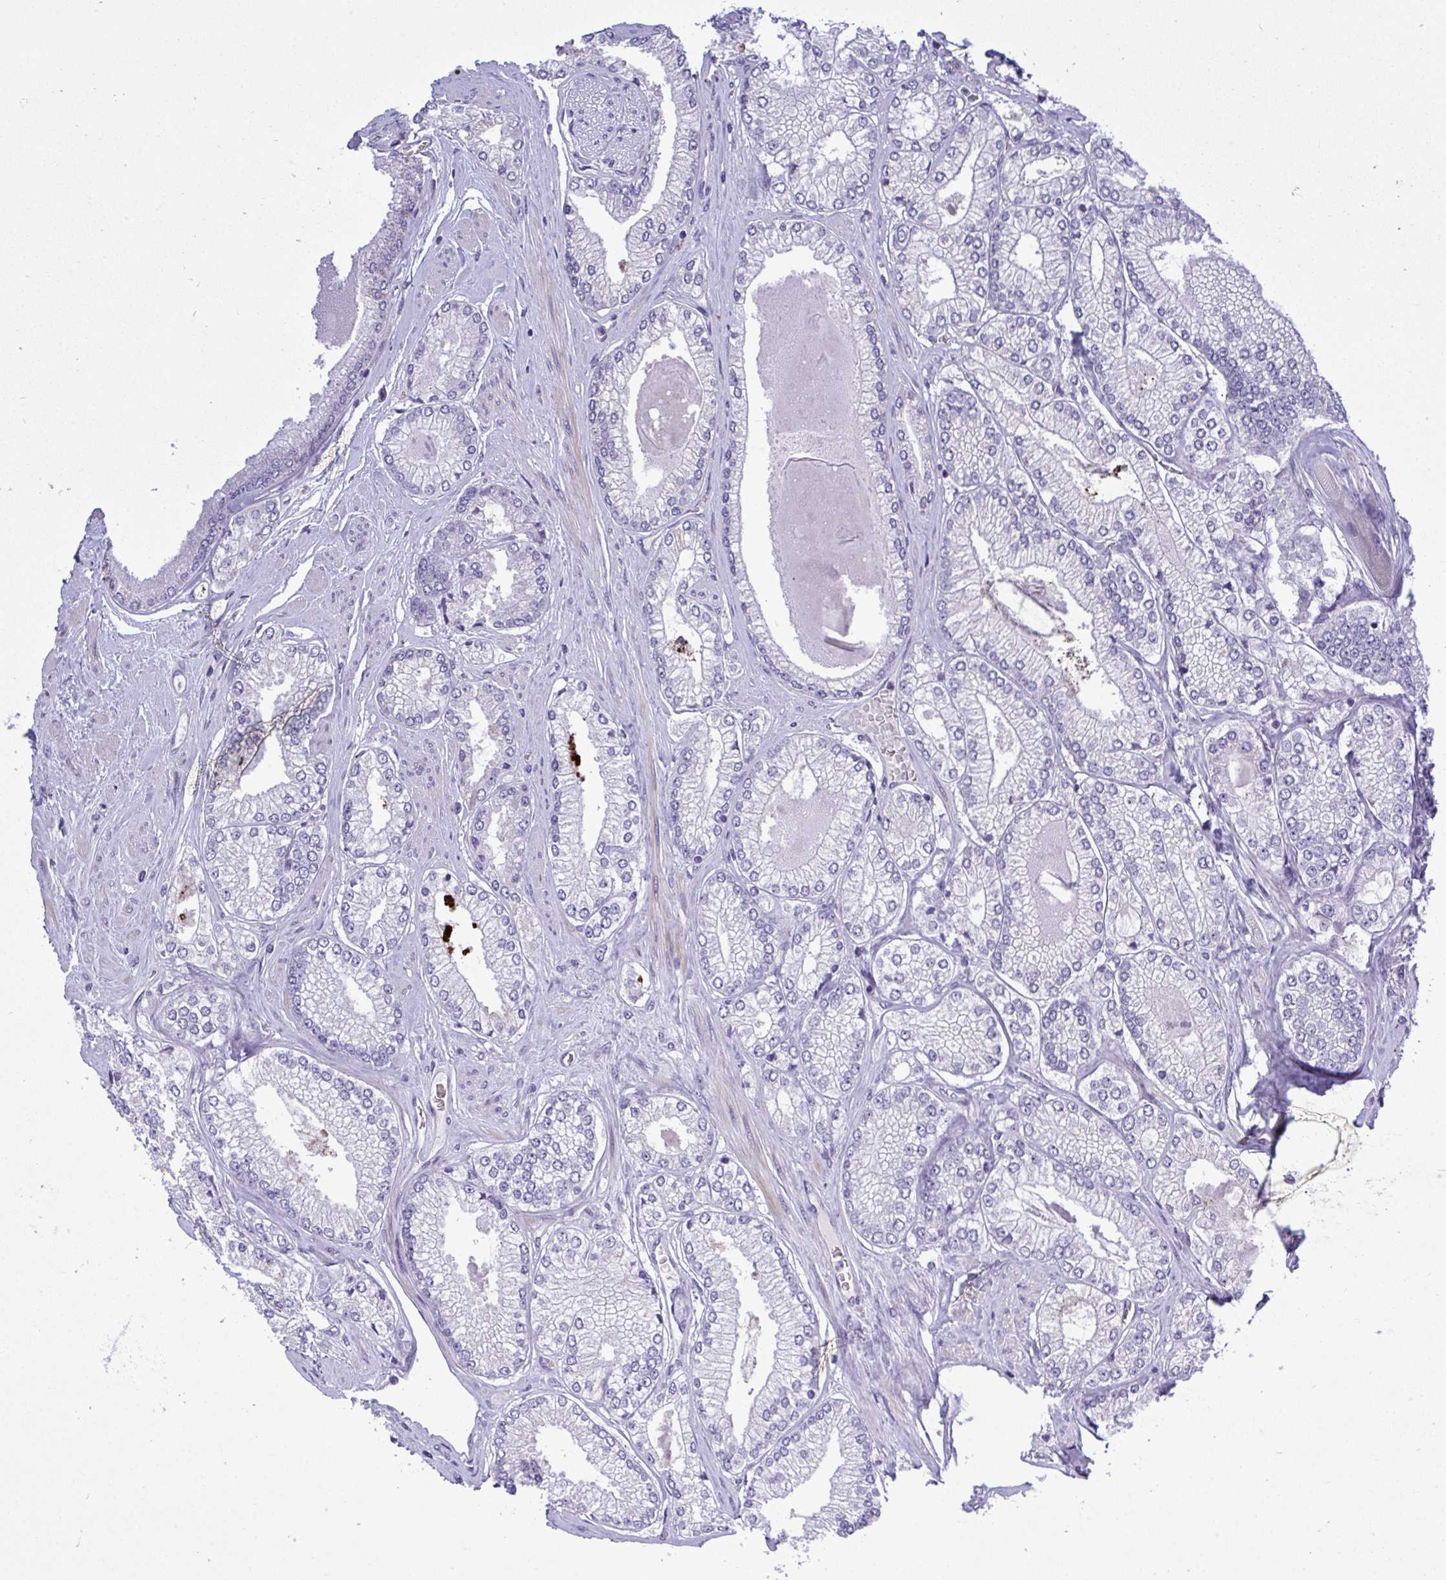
{"staining": {"intensity": "negative", "quantity": "none", "location": "none"}, "tissue": "prostate cancer", "cell_type": "Tumor cells", "image_type": "cancer", "snomed": [{"axis": "morphology", "description": "Adenocarcinoma, Low grade"}, {"axis": "topography", "description": "Prostate"}], "caption": "Immunohistochemistry image of neoplastic tissue: prostate cancer (low-grade adenocarcinoma) stained with DAB (3,3'-diaminobenzidine) shows no significant protein staining in tumor cells.", "gene": "HMBOX1", "patient": {"sex": "male", "age": 67}}